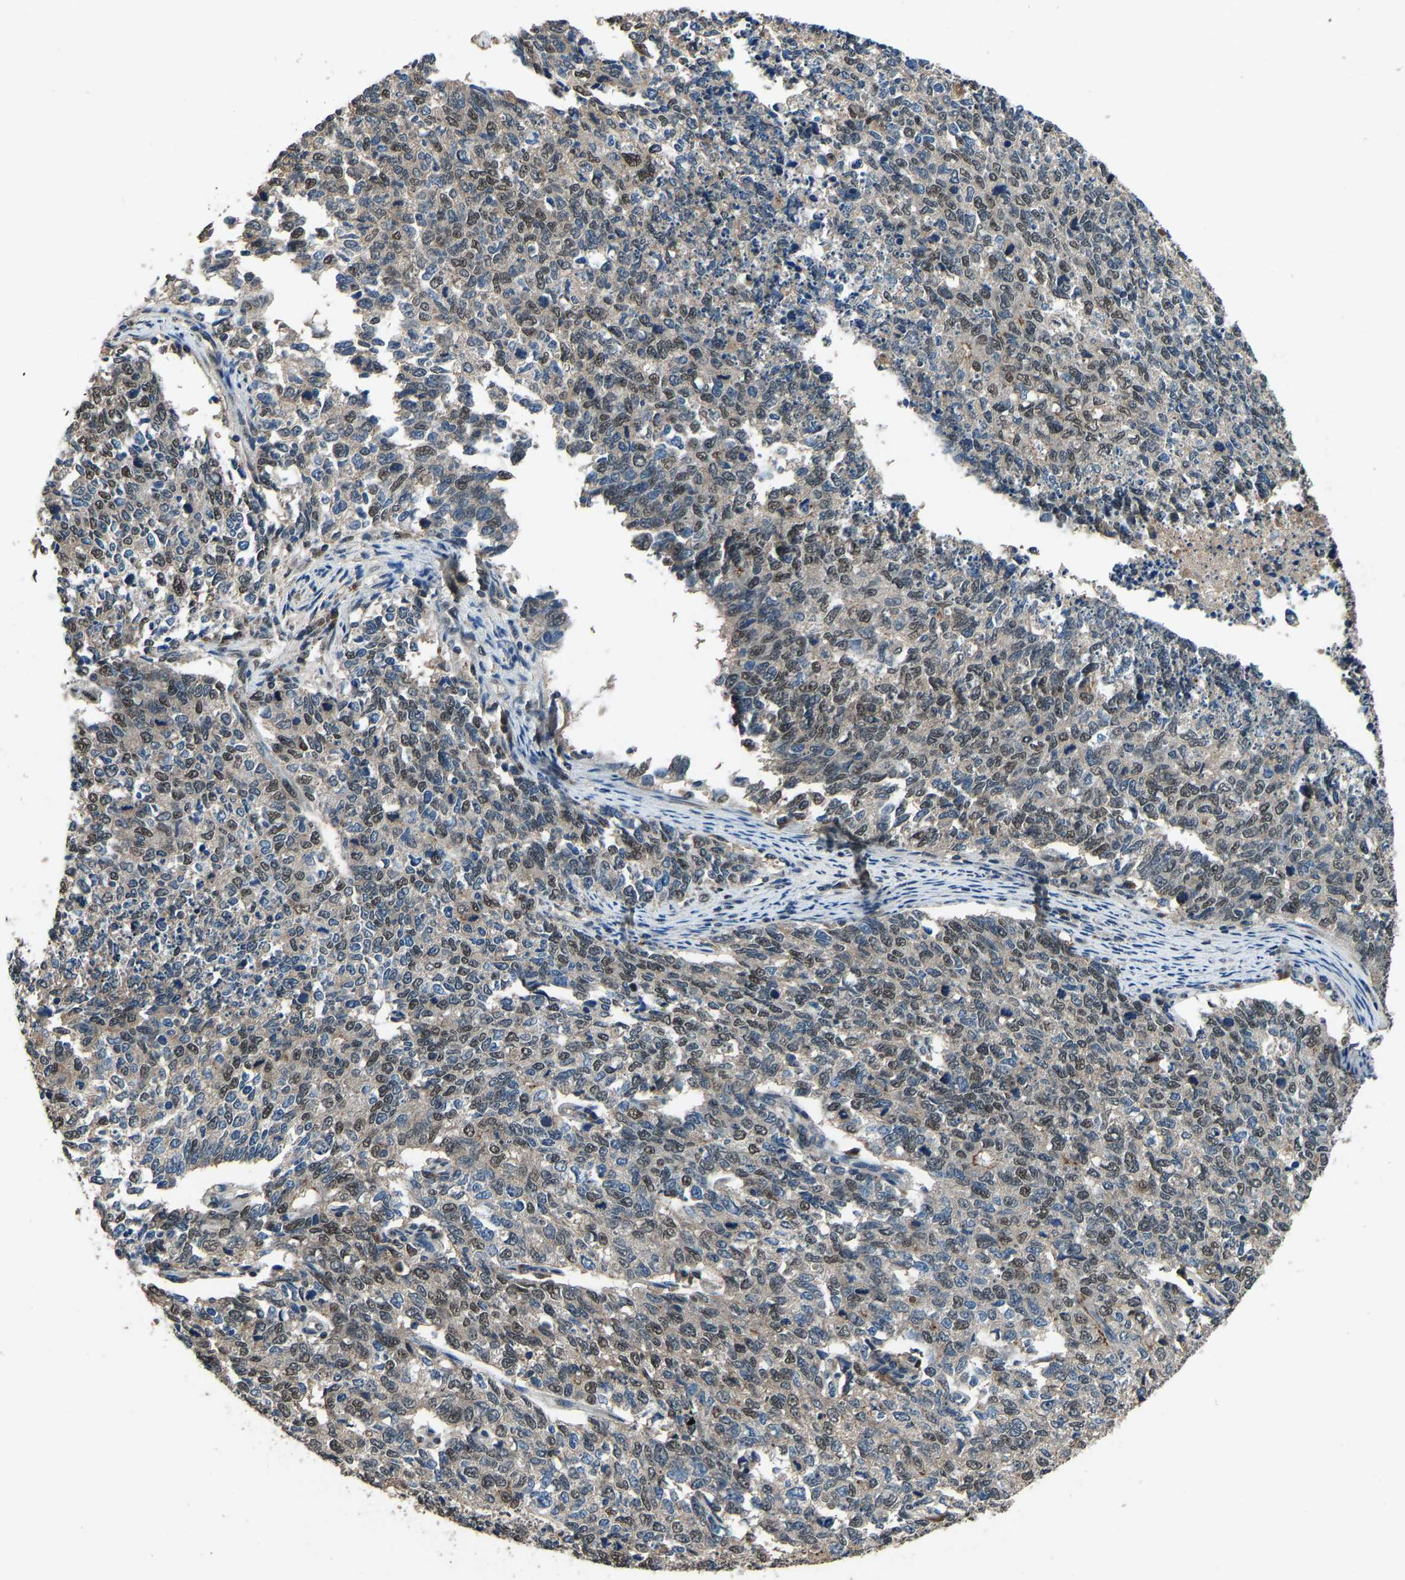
{"staining": {"intensity": "weak", "quantity": ">75%", "location": "nuclear"}, "tissue": "cervical cancer", "cell_type": "Tumor cells", "image_type": "cancer", "snomed": [{"axis": "morphology", "description": "Squamous cell carcinoma, NOS"}, {"axis": "topography", "description": "Cervix"}], "caption": "Immunohistochemical staining of human cervical squamous cell carcinoma displays low levels of weak nuclear protein positivity in approximately >75% of tumor cells. (DAB (3,3'-diaminobenzidine) IHC, brown staining for protein, blue staining for nuclei).", "gene": "TOX4", "patient": {"sex": "female", "age": 63}}